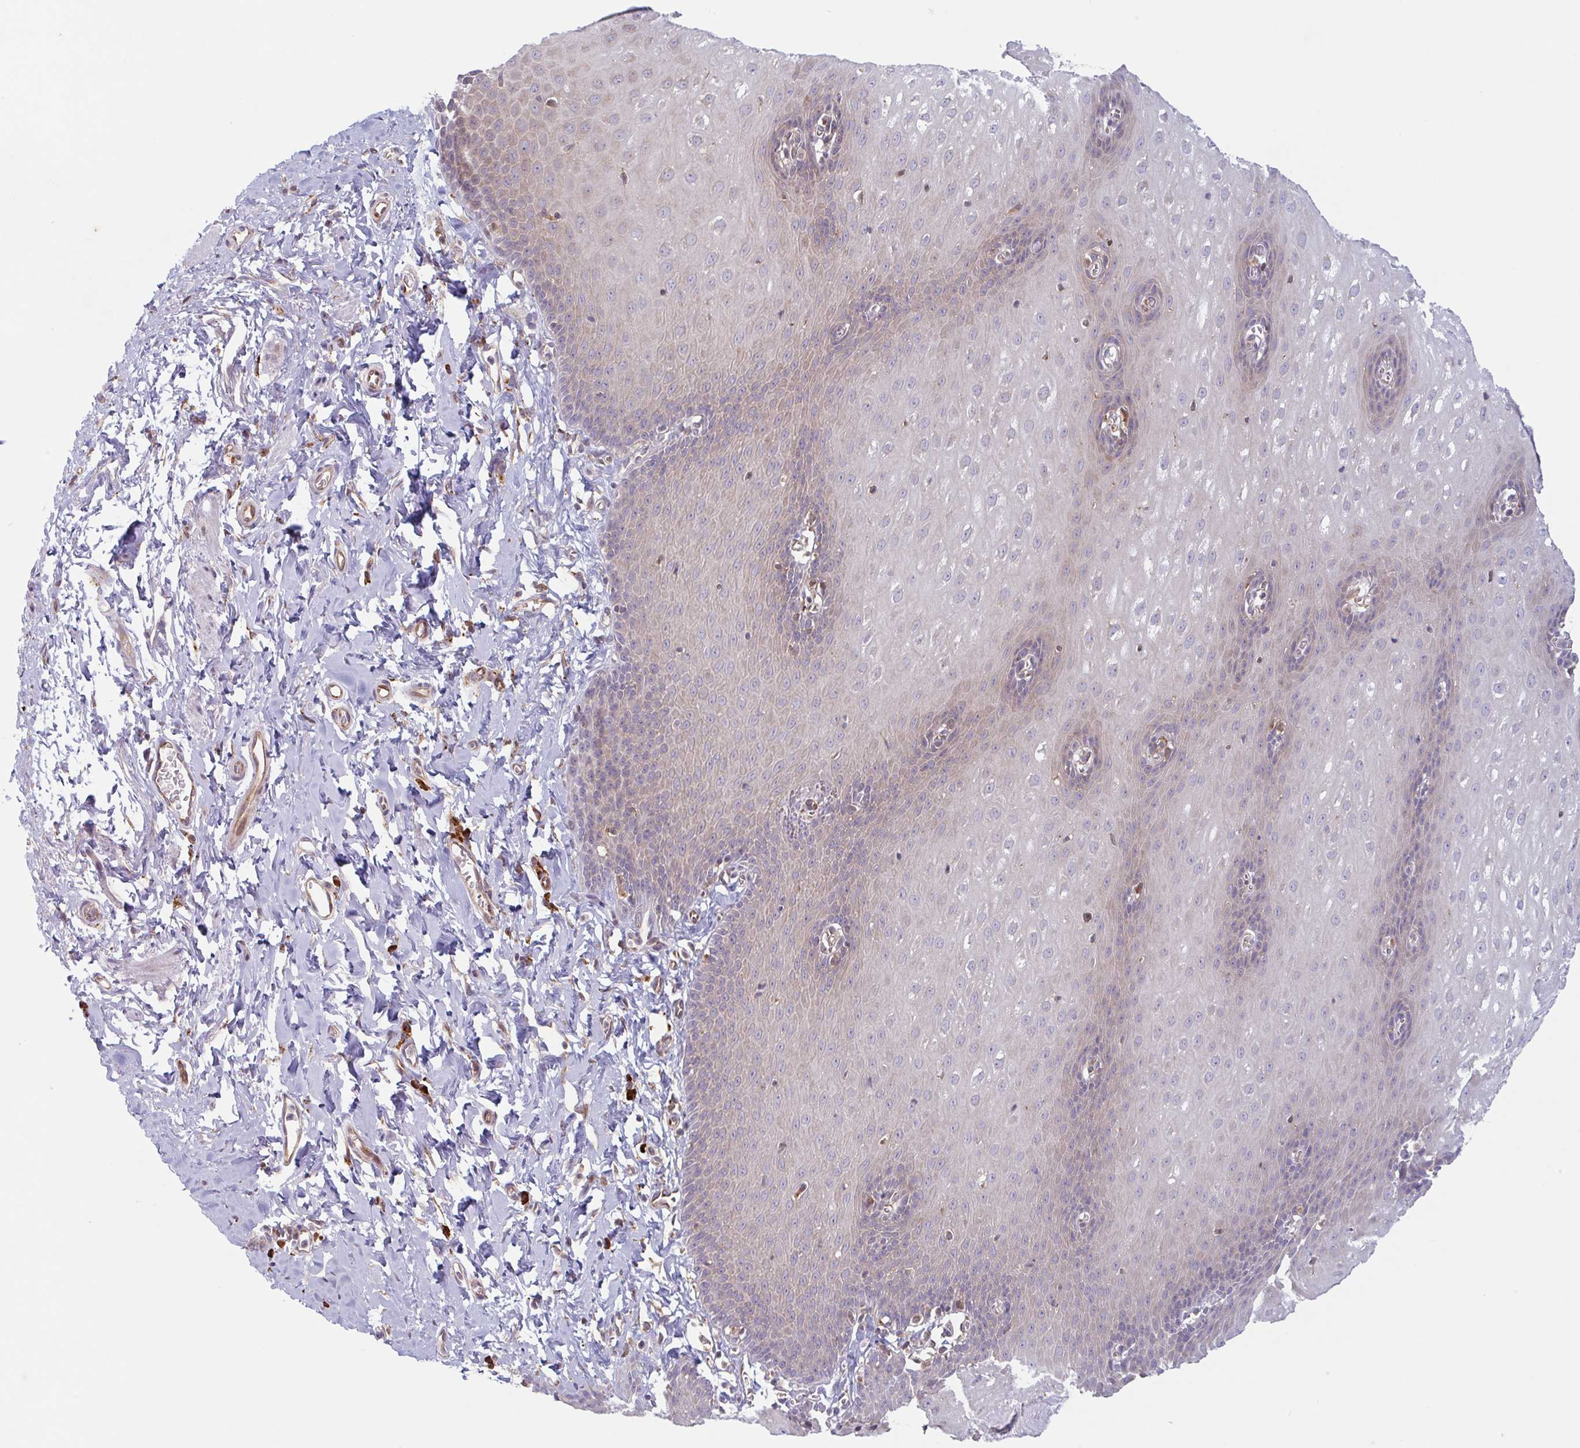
{"staining": {"intensity": "moderate", "quantity": "25%-75%", "location": "cytoplasmic/membranous"}, "tissue": "esophagus", "cell_type": "Squamous epithelial cells", "image_type": "normal", "snomed": [{"axis": "morphology", "description": "Normal tissue, NOS"}, {"axis": "topography", "description": "Esophagus"}], "caption": "A high-resolution micrograph shows IHC staining of normal esophagus, which displays moderate cytoplasmic/membranous staining in approximately 25%-75% of squamous epithelial cells.", "gene": "RIT1", "patient": {"sex": "male", "age": 70}}